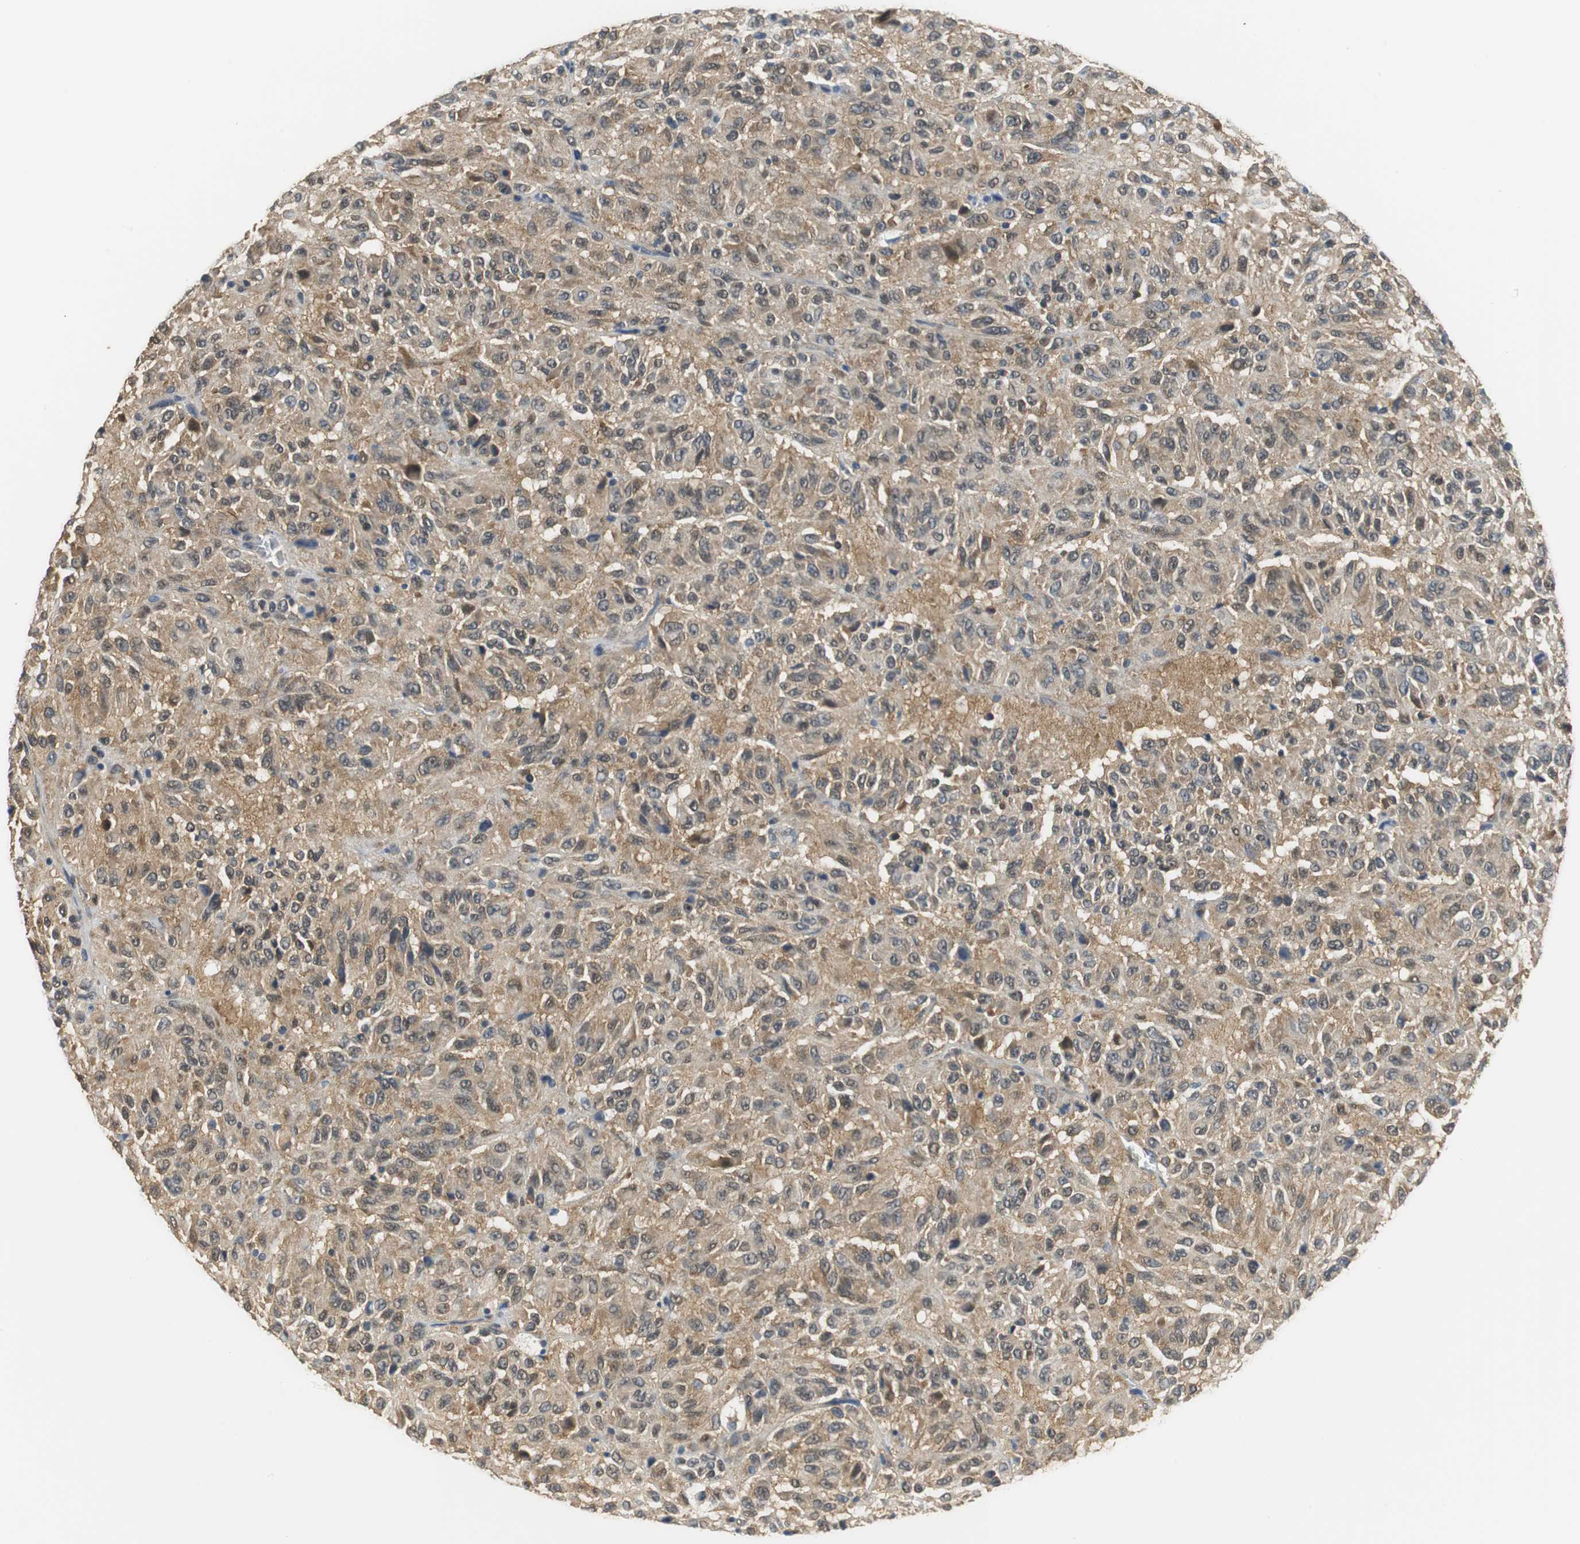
{"staining": {"intensity": "moderate", "quantity": ">75%", "location": "cytoplasmic/membranous,nuclear"}, "tissue": "melanoma", "cell_type": "Tumor cells", "image_type": "cancer", "snomed": [{"axis": "morphology", "description": "Malignant melanoma, Metastatic site"}, {"axis": "topography", "description": "Lung"}], "caption": "The histopathology image exhibits immunohistochemical staining of malignant melanoma (metastatic site). There is moderate cytoplasmic/membranous and nuclear positivity is present in approximately >75% of tumor cells.", "gene": "UBQLN2", "patient": {"sex": "male", "age": 64}}